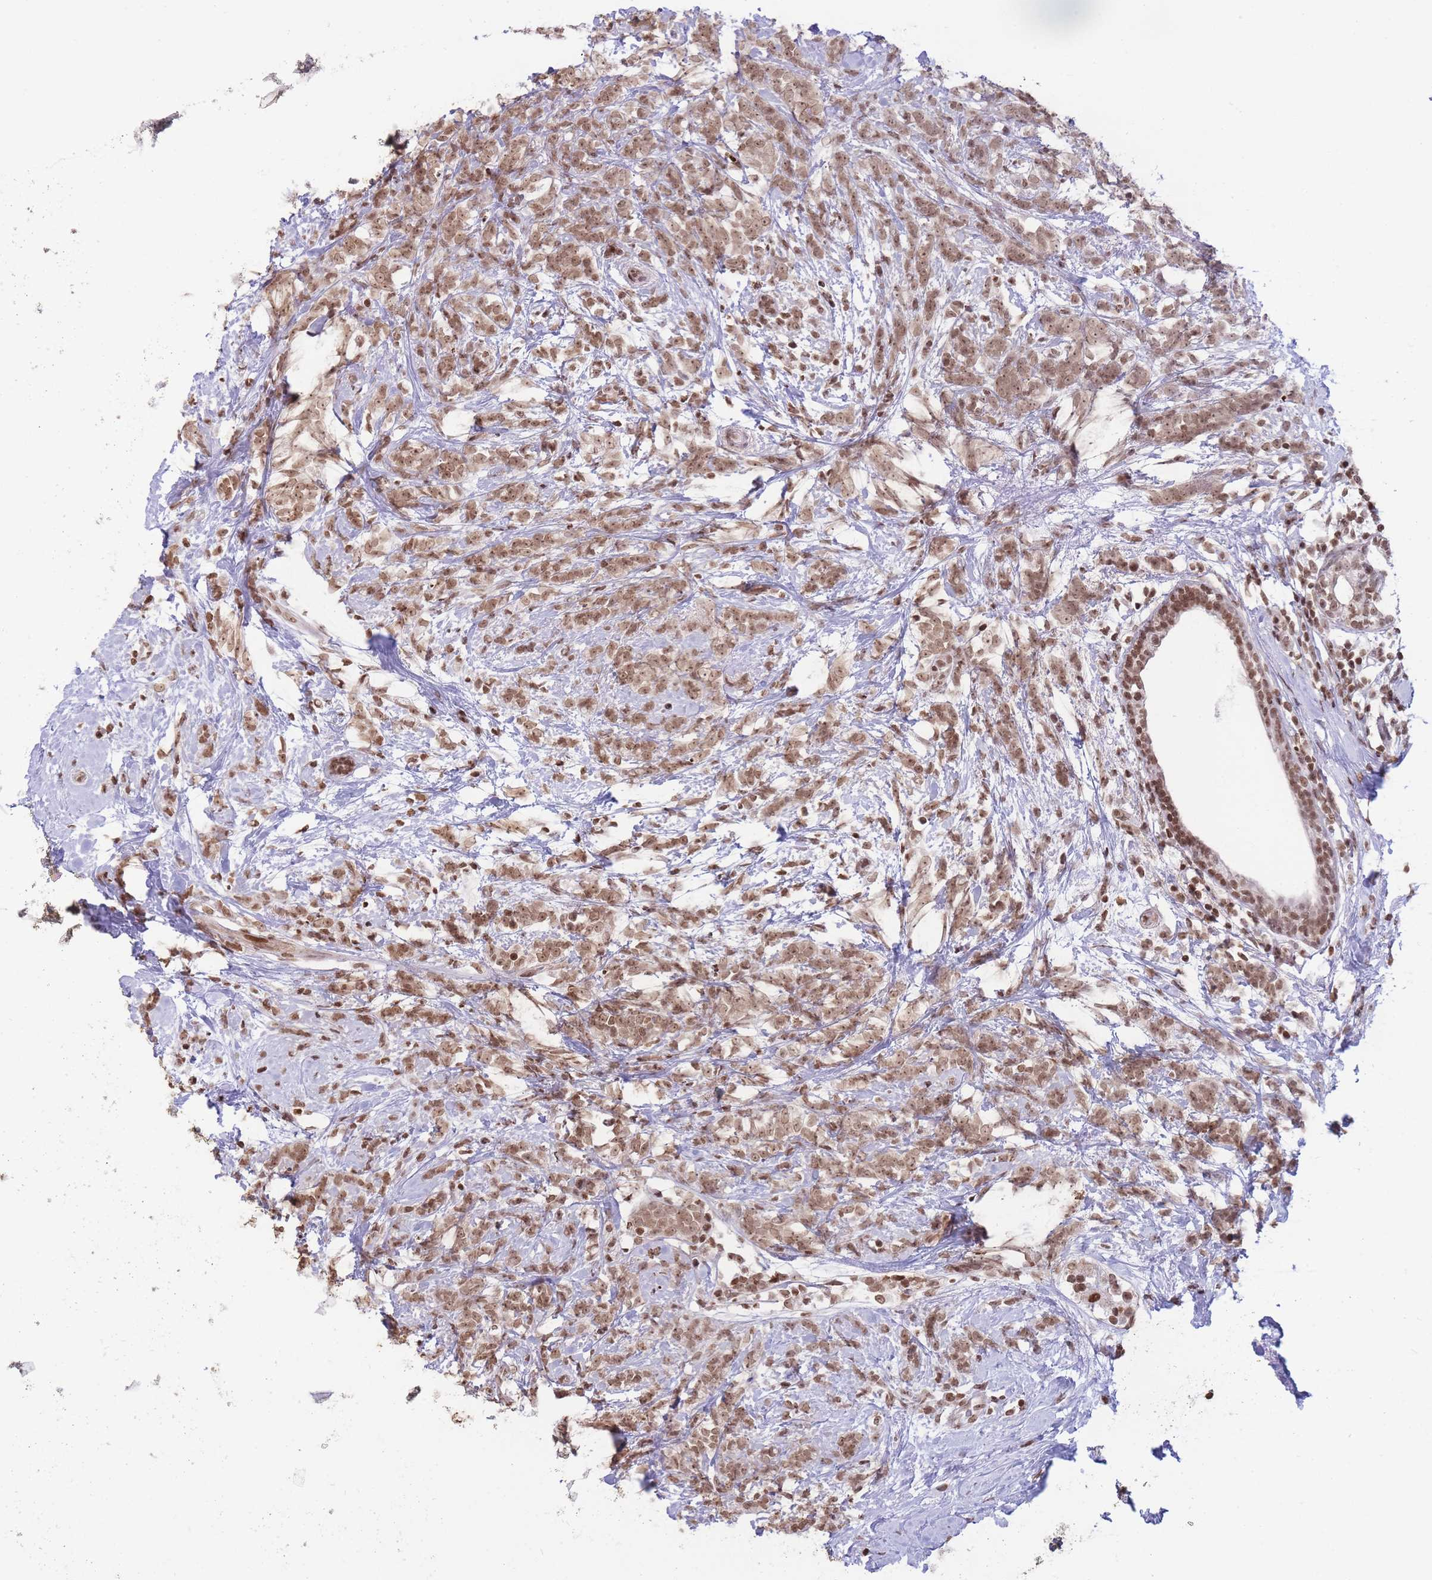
{"staining": {"intensity": "moderate", "quantity": ">75%", "location": "nuclear"}, "tissue": "breast cancer", "cell_type": "Tumor cells", "image_type": "cancer", "snomed": [{"axis": "morphology", "description": "Lobular carcinoma"}, {"axis": "topography", "description": "Breast"}], "caption": "Protein expression analysis of breast cancer (lobular carcinoma) exhibits moderate nuclear expression in approximately >75% of tumor cells.", "gene": "SHISAL1", "patient": {"sex": "female", "age": 58}}